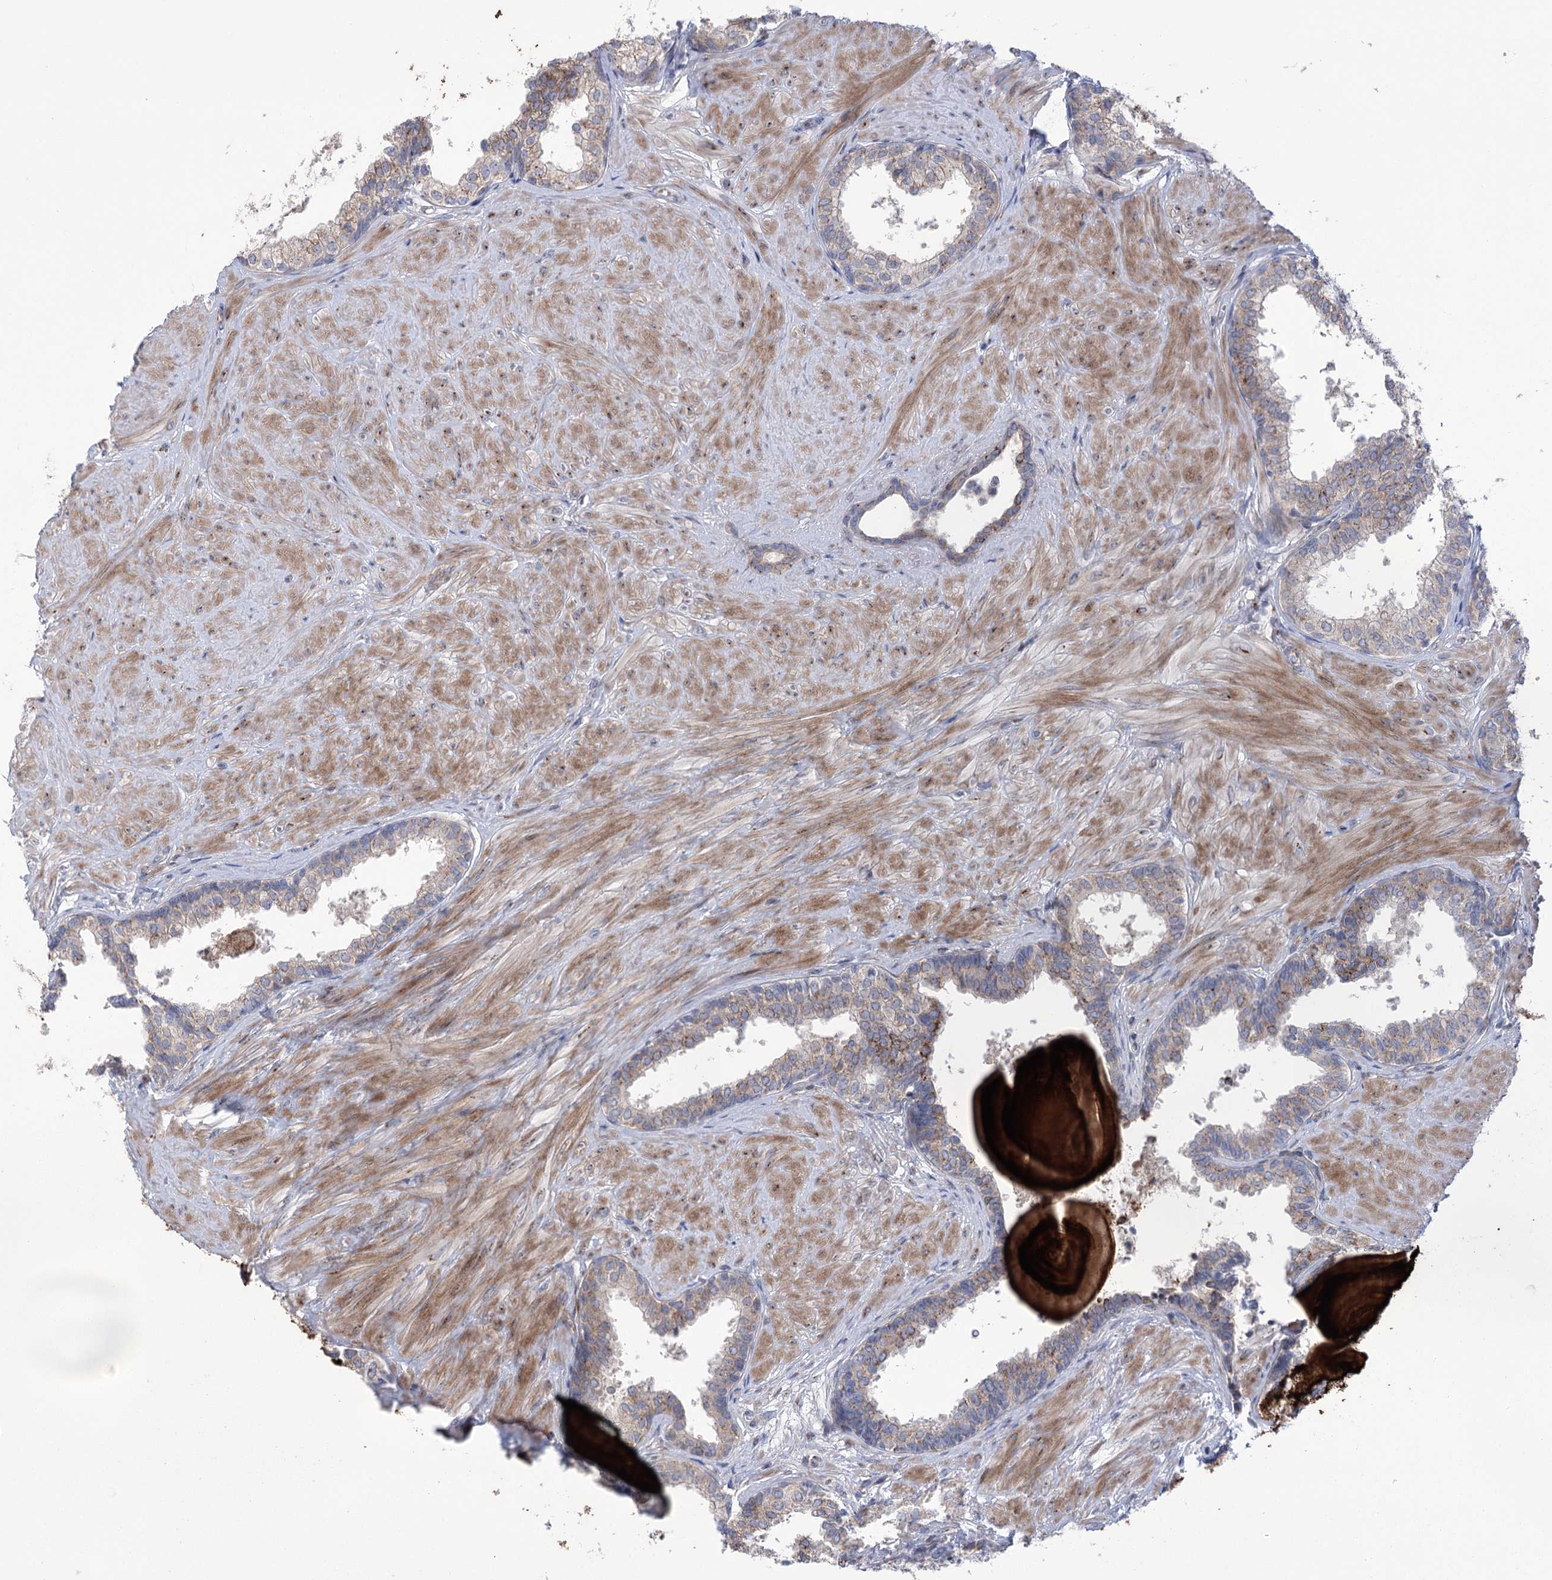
{"staining": {"intensity": "strong", "quantity": "25%-75%", "location": "cytoplasmic/membranous"}, "tissue": "prostate", "cell_type": "Glandular cells", "image_type": "normal", "snomed": [{"axis": "morphology", "description": "Normal tissue, NOS"}, {"axis": "topography", "description": "Prostate"}], "caption": "Immunohistochemical staining of unremarkable prostate exhibits 25%-75% levels of strong cytoplasmic/membranous protein positivity in about 25%-75% of glandular cells.", "gene": "NME7", "patient": {"sex": "male", "age": 48}}